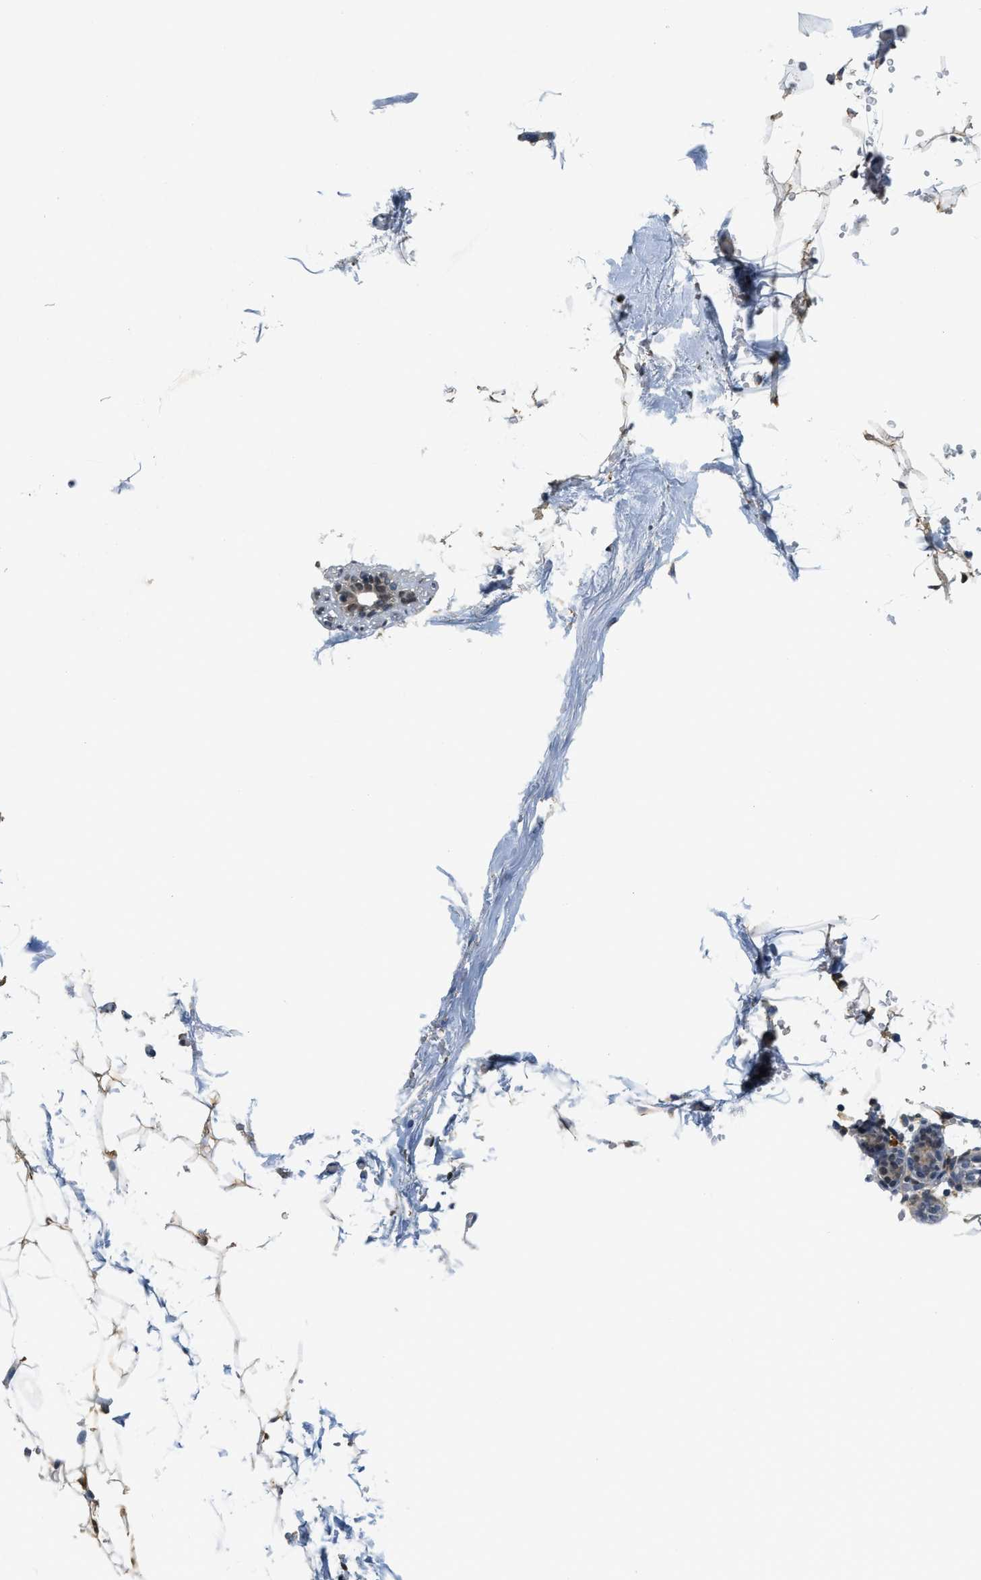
{"staining": {"intensity": "moderate", "quantity": ">75%", "location": "cytoplasmic/membranous,nuclear"}, "tissue": "adipose tissue", "cell_type": "Adipocytes", "image_type": "normal", "snomed": [{"axis": "morphology", "description": "Normal tissue, NOS"}, {"axis": "topography", "description": "Breast"}, {"axis": "topography", "description": "Soft tissue"}], "caption": "DAB (3,3'-diaminobenzidine) immunohistochemical staining of normal human adipose tissue displays moderate cytoplasmic/membranous,nuclear protein expression in about >75% of adipocytes.", "gene": "KMT2A", "patient": {"sex": "female", "age": 75}}